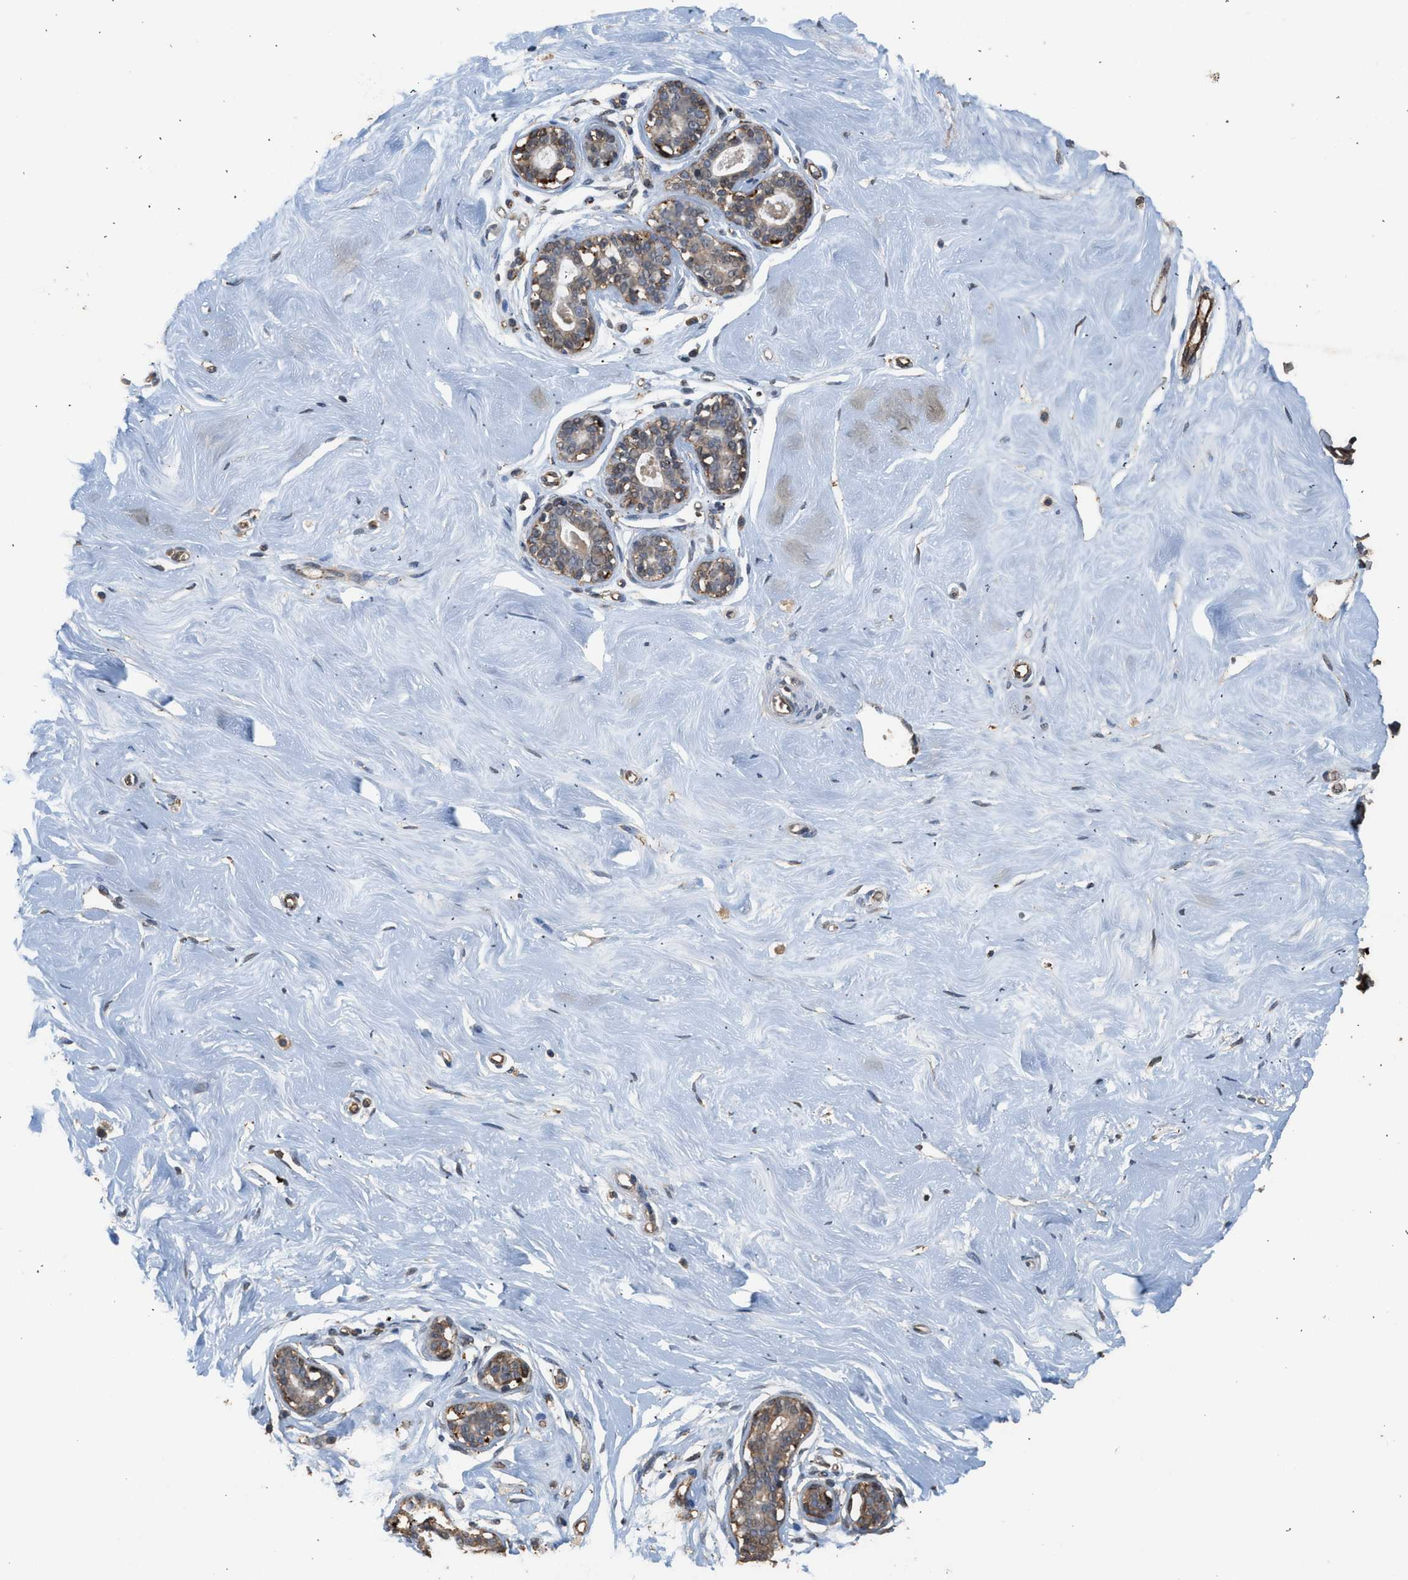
{"staining": {"intensity": "moderate", "quantity": "<25%", "location": "cytoplasmic/membranous"}, "tissue": "breast", "cell_type": "Adipocytes", "image_type": "normal", "snomed": [{"axis": "morphology", "description": "Normal tissue, NOS"}, {"axis": "topography", "description": "Breast"}], "caption": "Protein expression analysis of unremarkable breast displays moderate cytoplasmic/membranous positivity in approximately <25% of adipocytes.", "gene": "CTSV", "patient": {"sex": "female", "age": 23}}